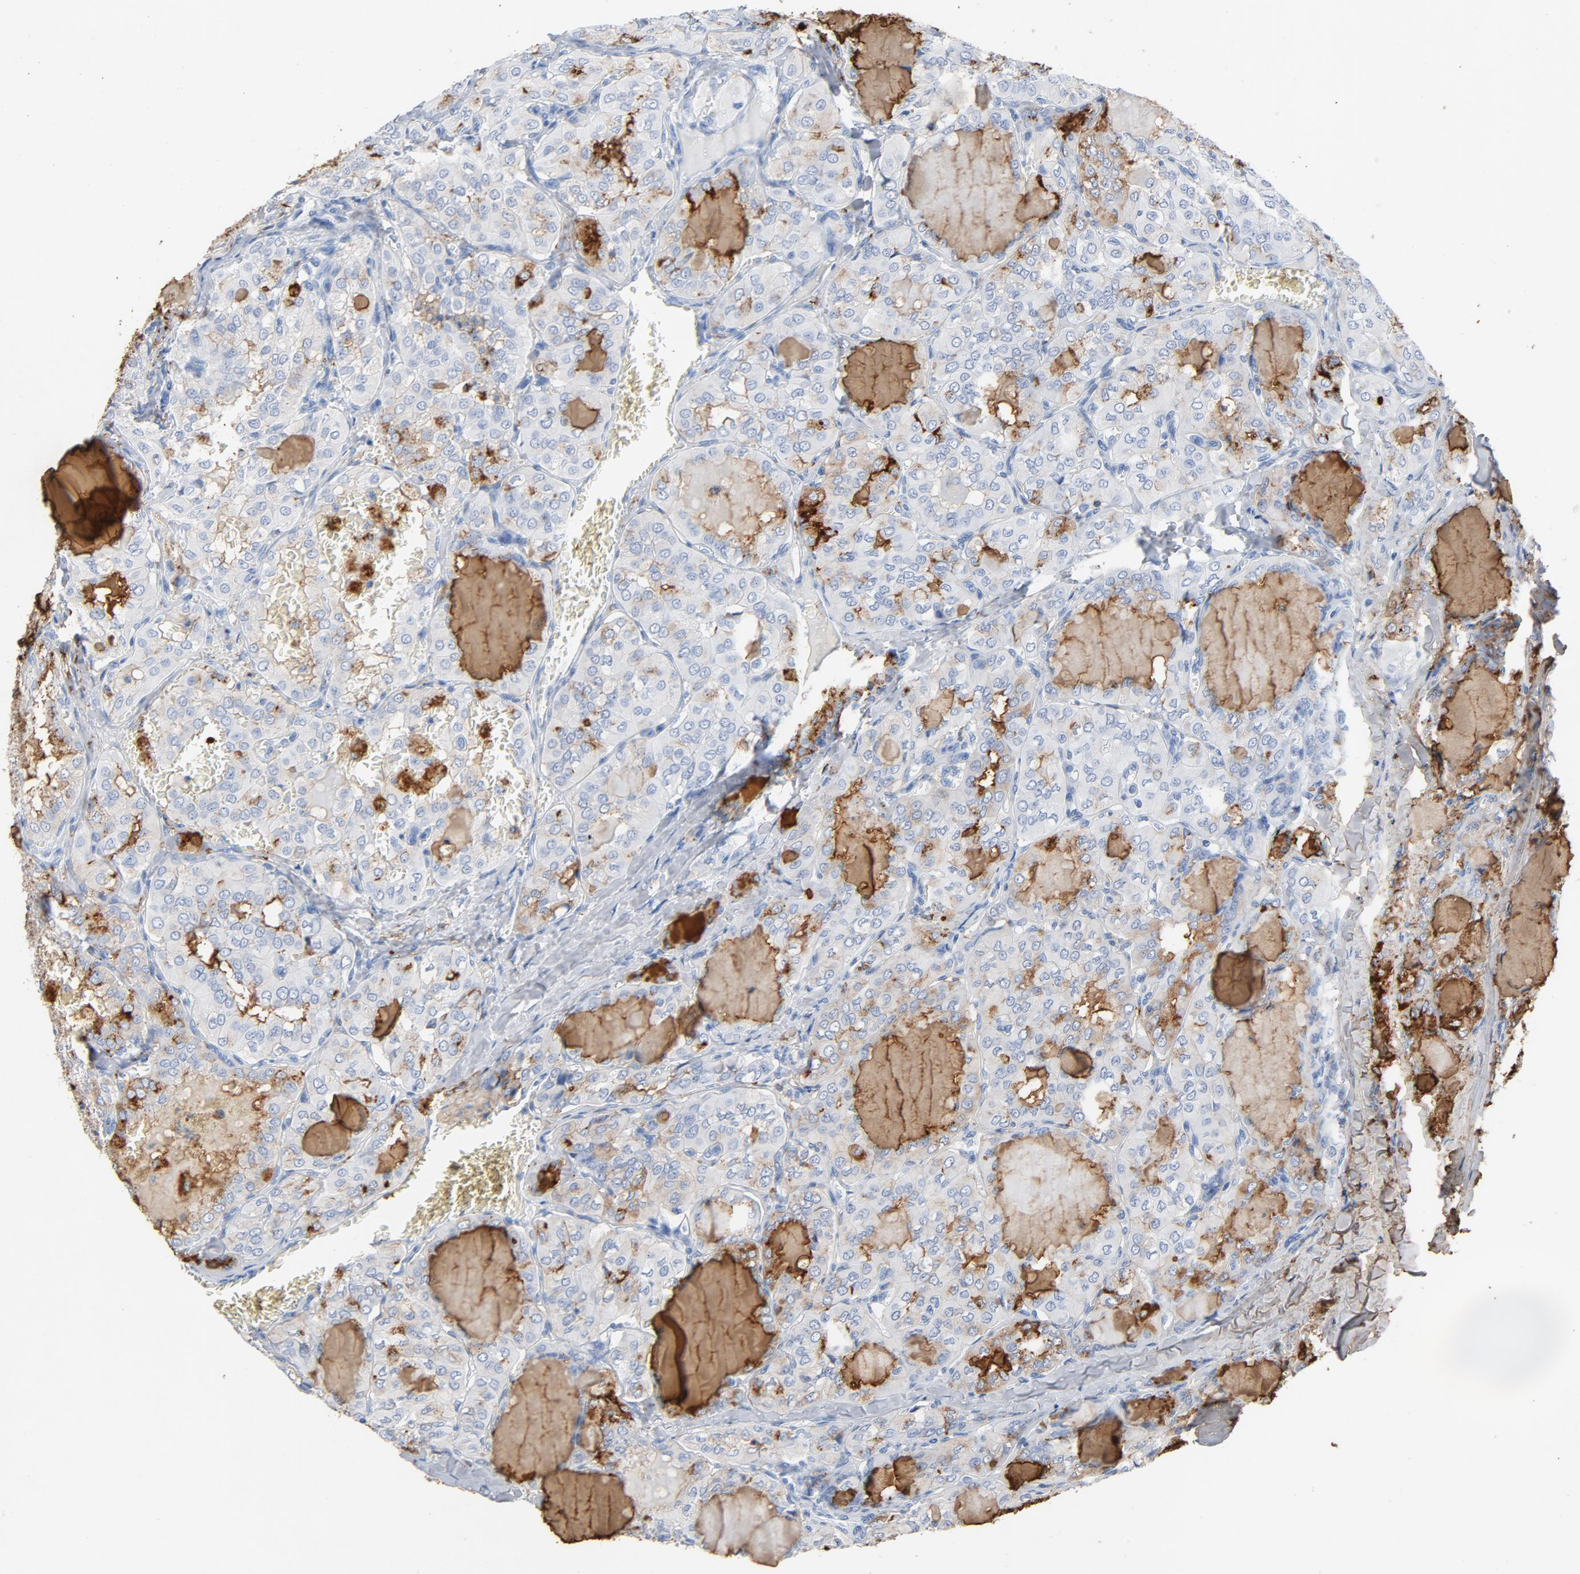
{"staining": {"intensity": "moderate", "quantity": "25%-75%", "location": "cytoplasmic/membranous"}, "tissue": "thyroid cancer", "cell_type": "Tumor cells", "image_type": "cancer", "snomed": [{"axis": "morphology", "description": "Papillary adenocarcinoma, NOS"}, {"axis": "topography", "description": "Thyroid gland"}], "caption": "A high-resolution micrograph shows immunohistochemistry (IHC) staining of thyroid cancer (papillary adenocarcinoma), which demonstrates moderate cytoplasmic/membranous staining in approximately 25%-75% of tumor cells.", "gene": "PTPRB", "patient": {"sex": "male", "age": 20}}